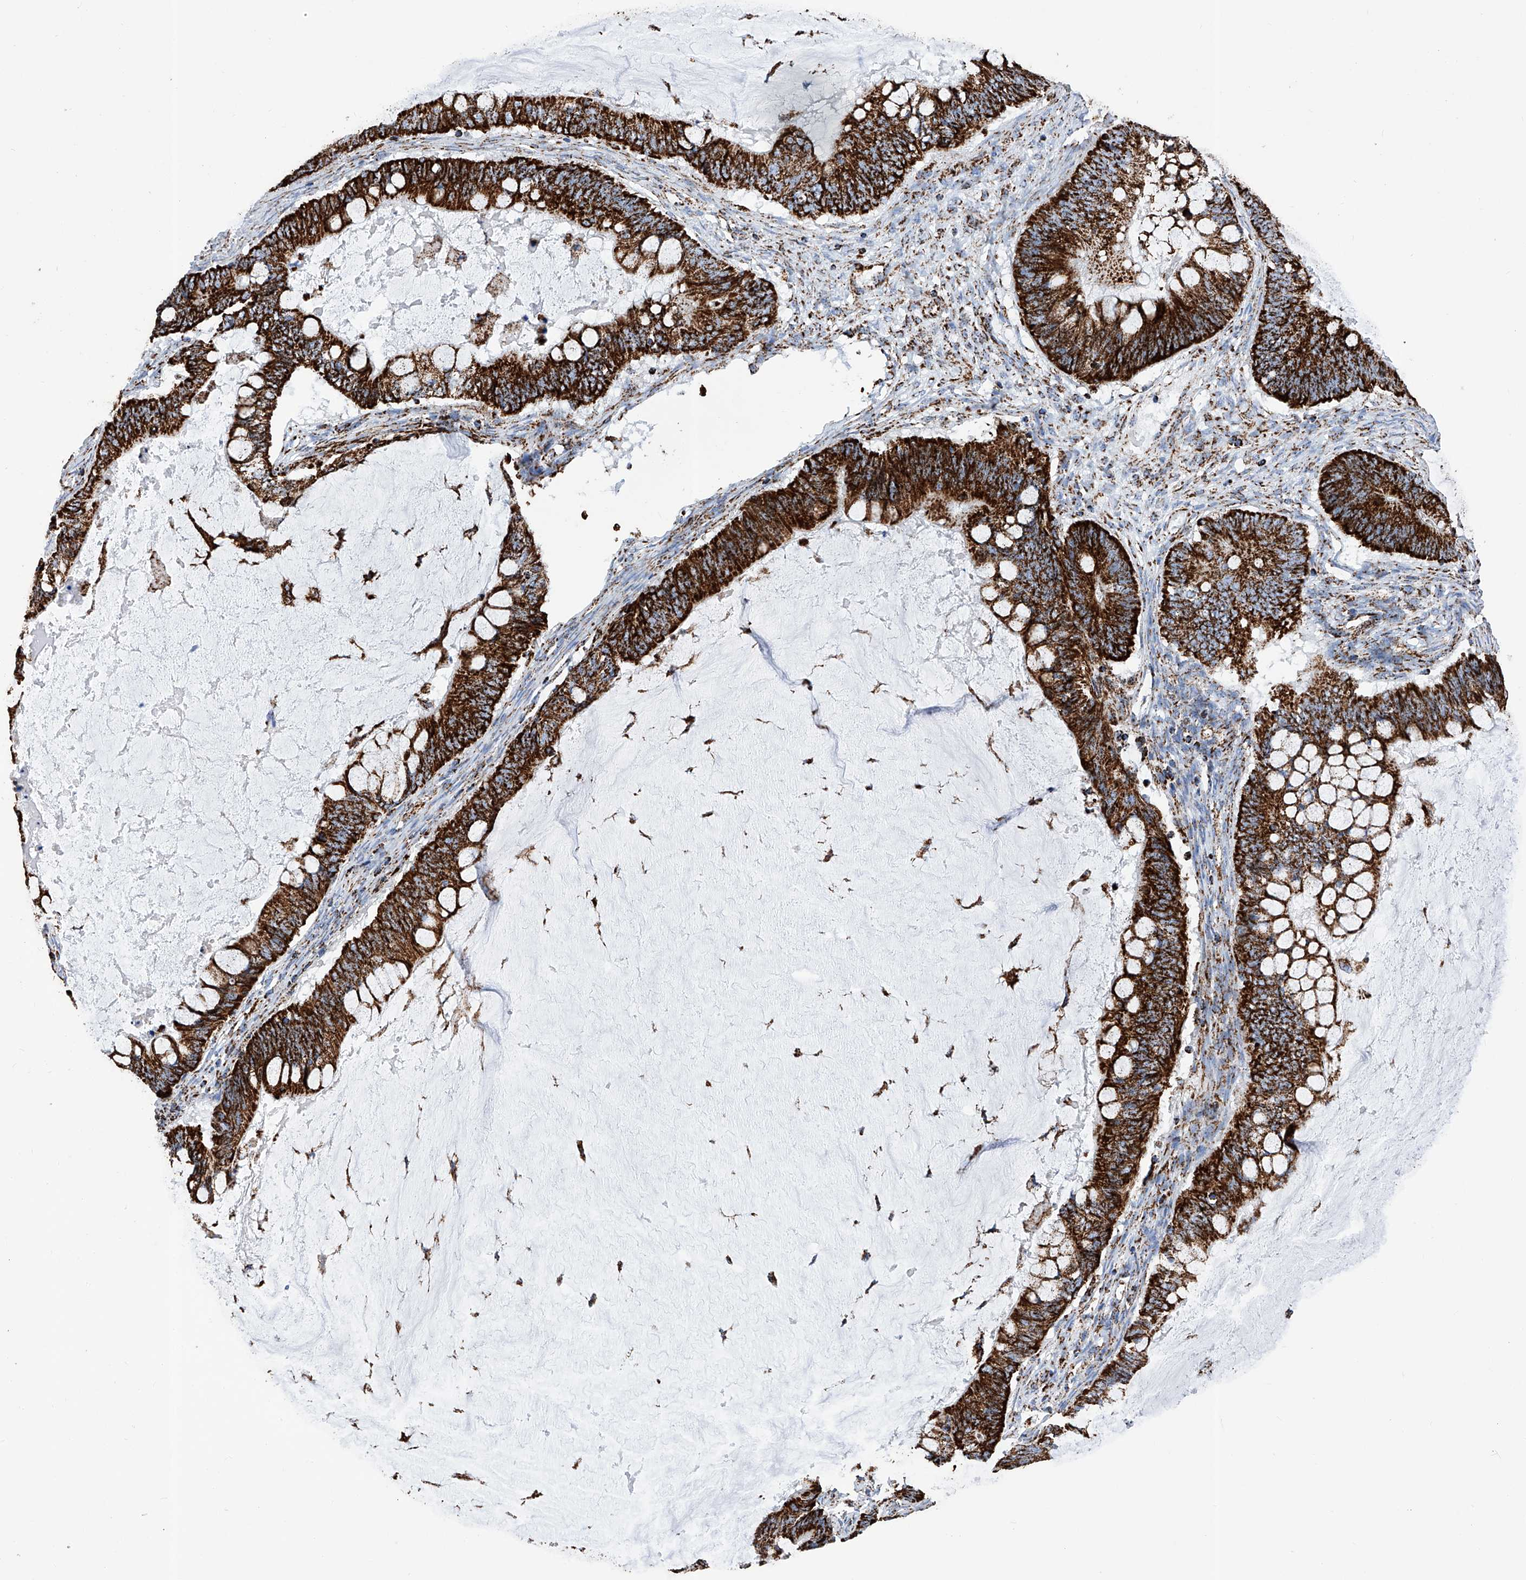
{"staining": {"intensity": "strong", "quantity": ">75%", "location": "cytoplasmic/membranous"}, "tissue": "ovarian cancer", "cell_type": "Tumor cells", "image_type": "cancer", "snomed": [{"axis": "morphology", "description": "Cystadenocarcinoma, mucinous, NOS"}, {"axis": "topography", "description": "Ovary"}], "caption": "Brown immunohistochemical staining in human ovarian cancer exhibits strong cytoplasmic/membranous positivity in approximately >75% of tumor cells.", "gene": "ATP5PF", "patient": {"sex": "female", "age": 61}}